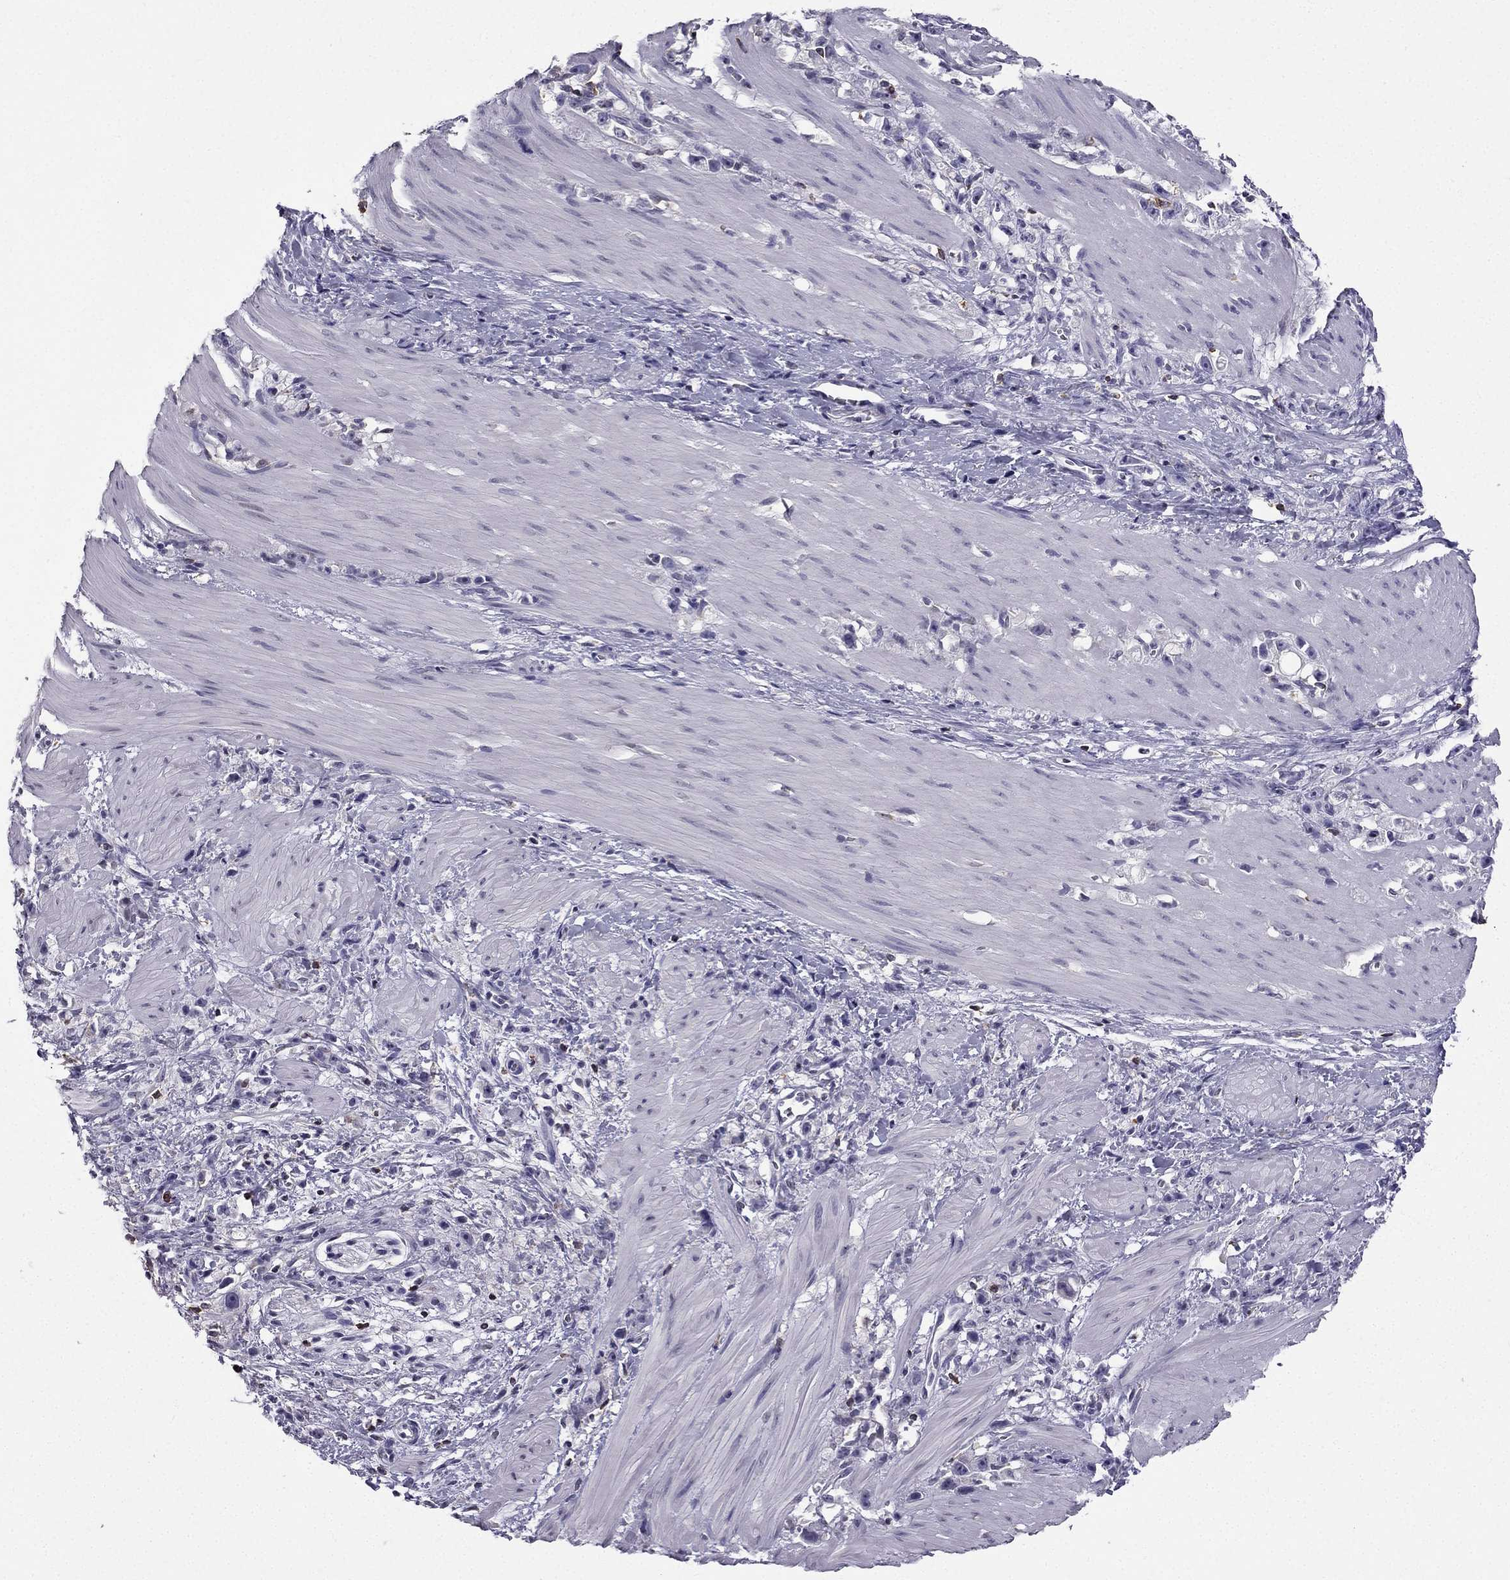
{"staining": {"intensity": "negative", "quantity": "none", "location": "none"}, "tissue": "stomach cancer", "cell_type": "Tumor cells", "image_type": "cancer", "snomed": [{"axis": "morphology", "description": "Adenocarcinoma, NOS"}, {"axis": "topography", "description": "Stomach"}], "caption": "Immunohistochemical staining of human stomach cancer demonstrates no significant expression in tumor cells. (Brightfield microscopy of DAB immunohistochemistry at high magnification).", "gene": "CCK", "patient": {"sex": "female", "age": 59}}